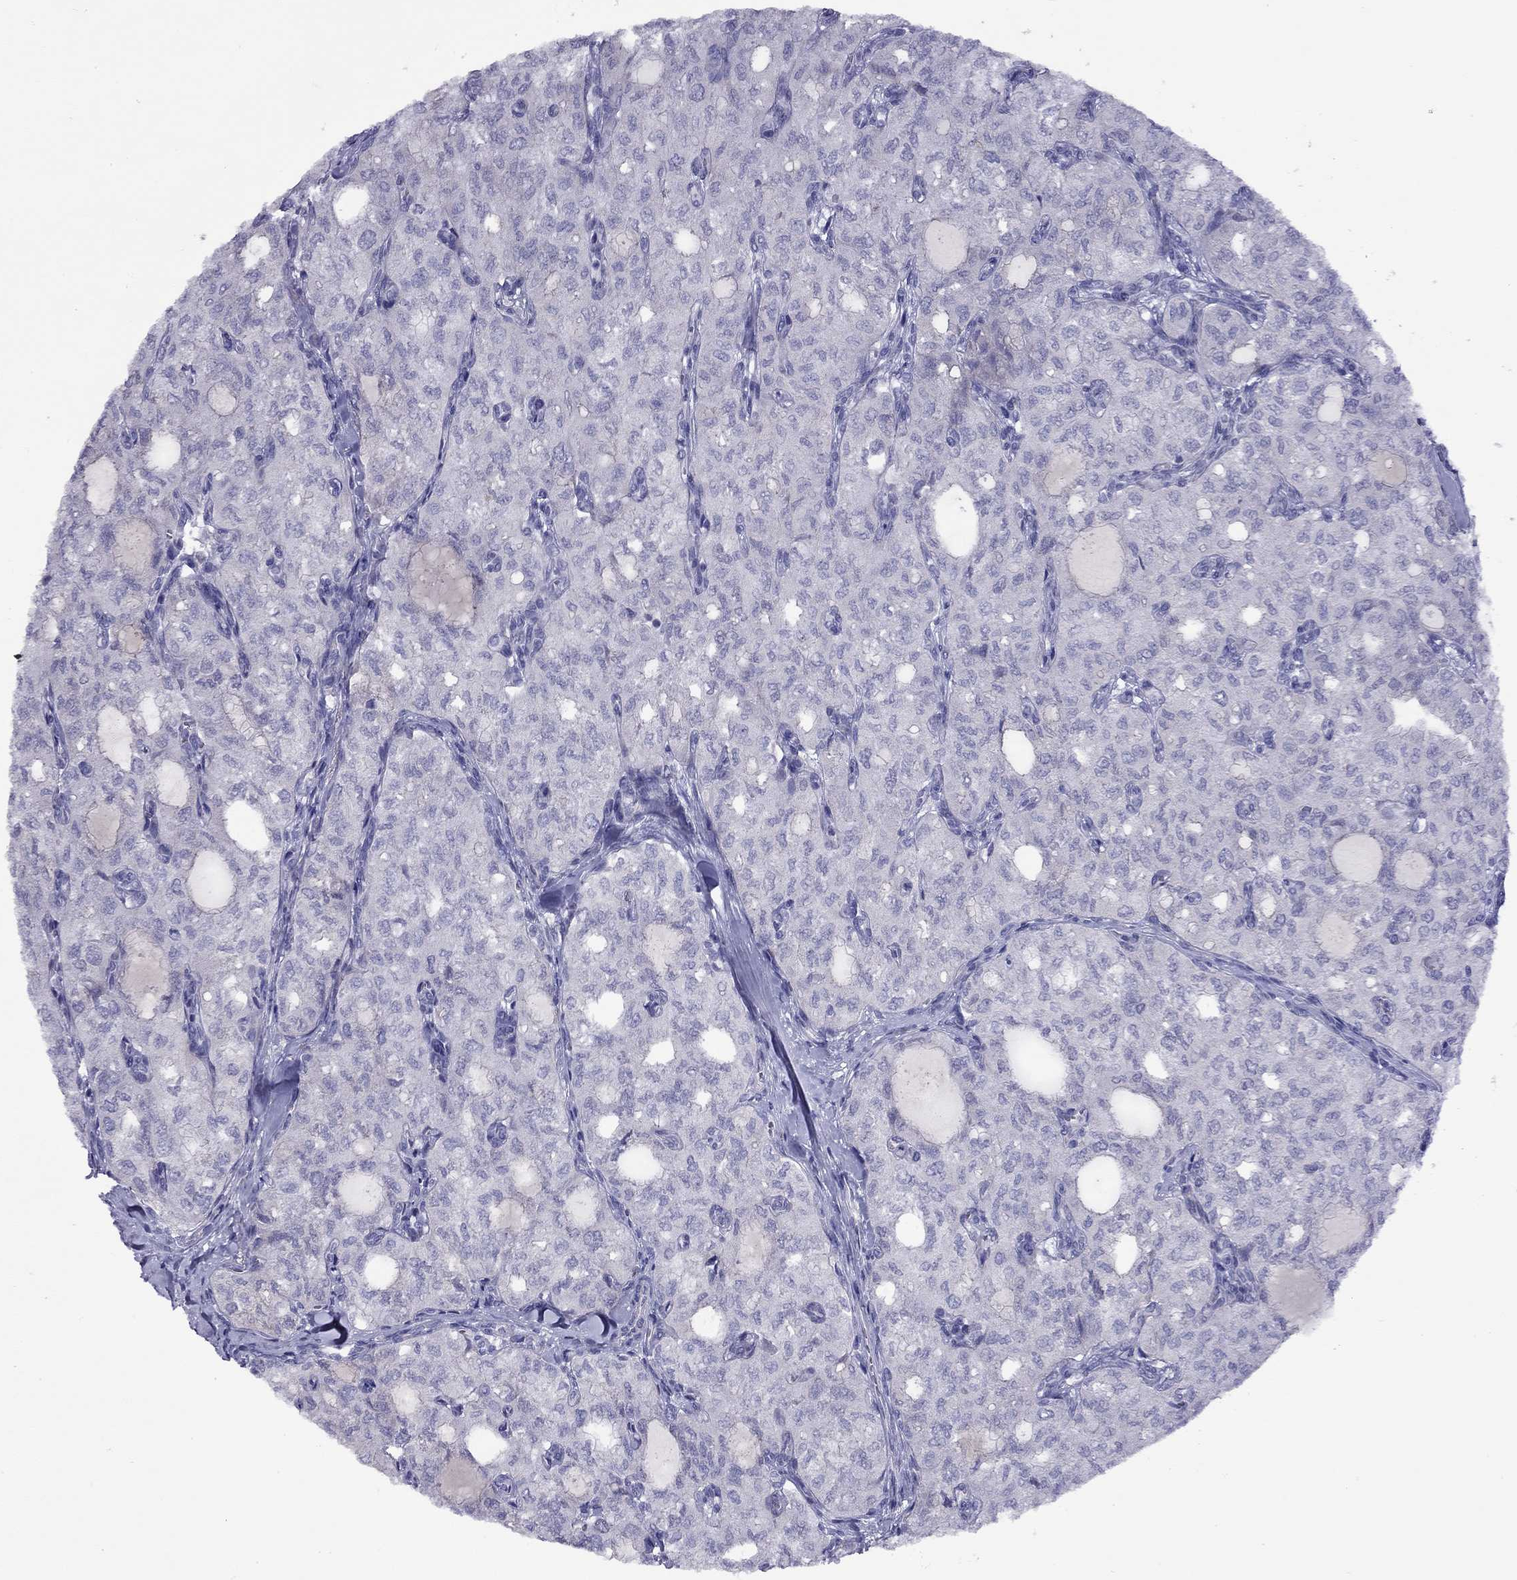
{"staining": {"intensity": "negative", "quantity": "none", "location": "none"}, "tissue": "thyroid cancer", "cell_type": "Tumor cells", "image_type": "cancer", "snomed": [{"axis": "morphology", "description": "Follicular adenoma carcinoma, NOS"}, {"axis": "topography", "description": "Thyroid gland"}], "caption": "IHC image of follicular adenoma carcinoma (thyroid) stained for a protein (brown), which demonstrates no positivity in tumor cells.", "gene": "CPNE4", "patient": {"sex": "male", "age": 75}}